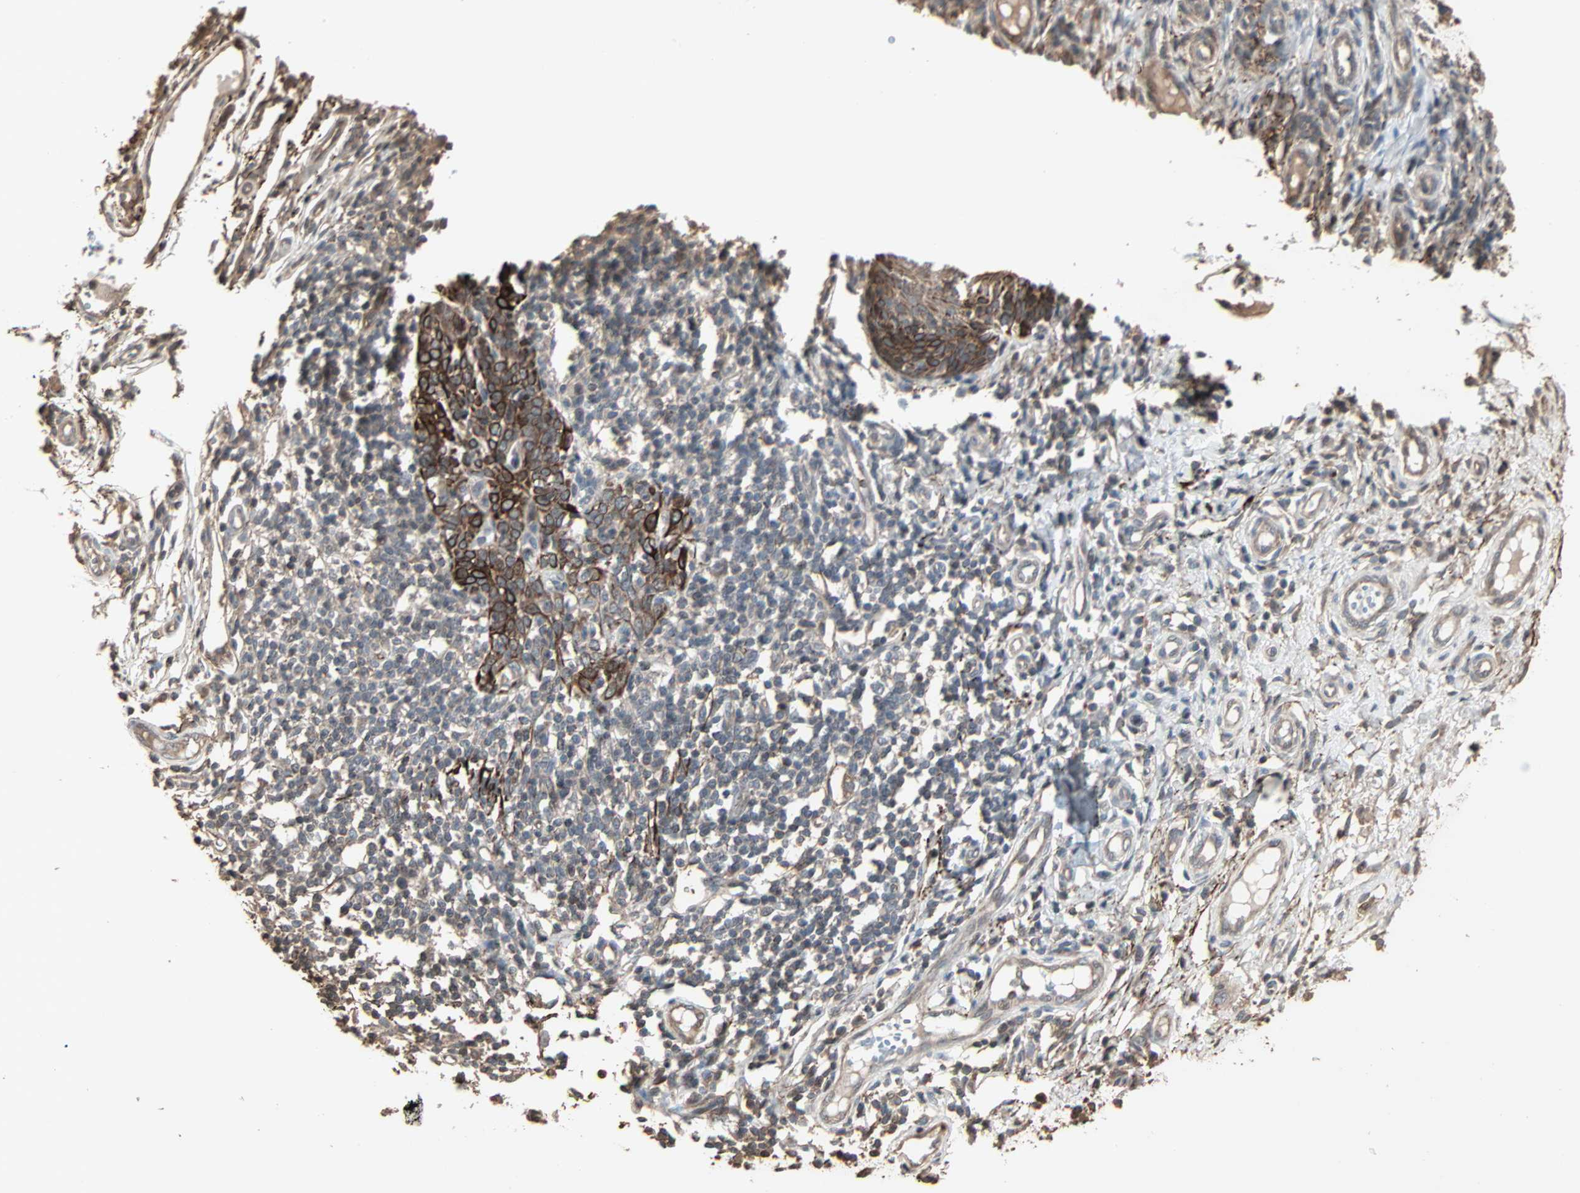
{"staining": {"intensity": "strong", "quantity": ">75%", "location": "cytoplasmic/membranous"}, "tissue": "skin cancer", "cell_type": "Tumor cells", "image_type": "cancer", "snomed": [{"axis": "morphology", "description": "Normal tissue, NOS"}, {"axis": "morphology", "description": "Basal cell carcinoma"}, {"axis": "topography", "description": "Skin"}], "caption": "Skin basal cell carcinoma was stained to show a protein in brown. There is high levels of strong cytoplasmic/membranous expression in approximately >75% of tumor cells.", "gene": "CALCRL", "patient": {"sex": "male", "age": 87}}